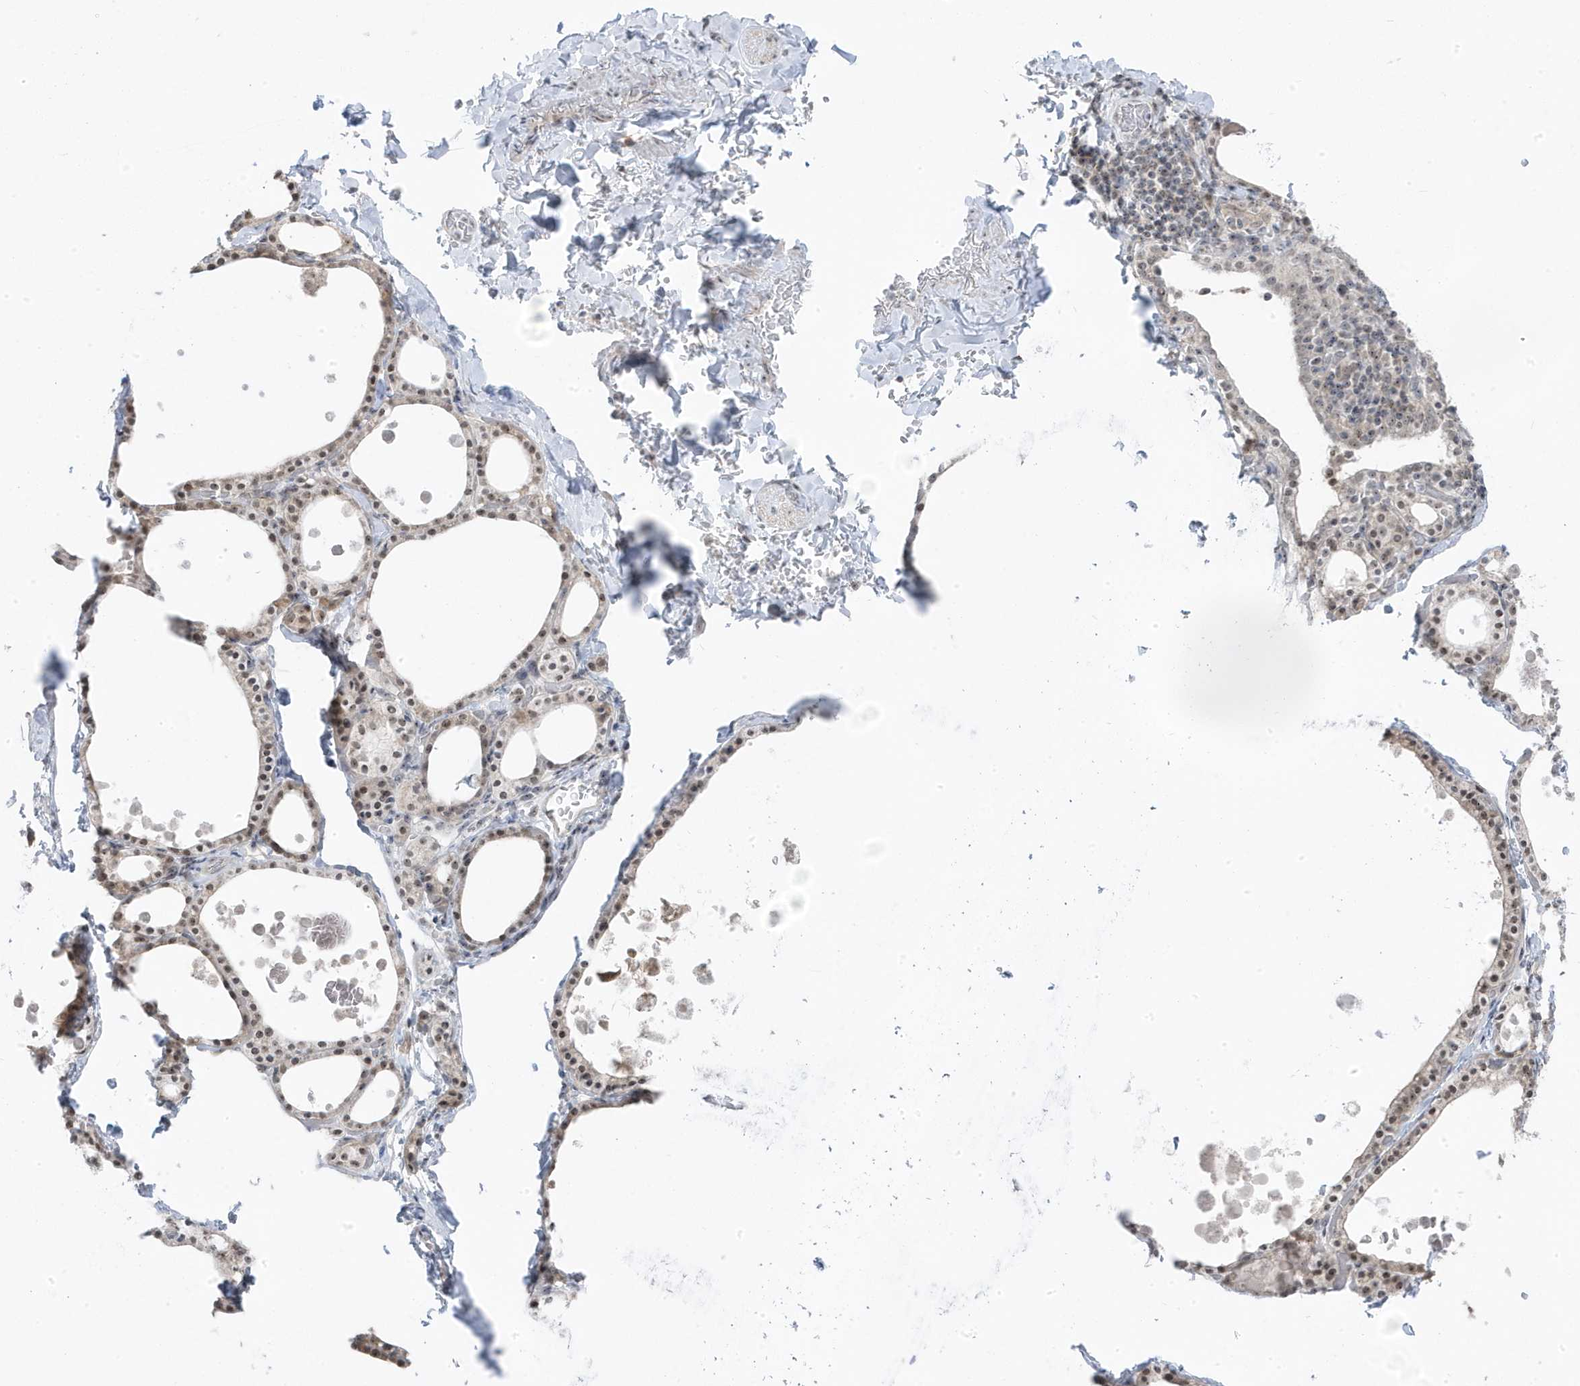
{"staining": {"intensity": "moderate", "quantity": ">75%", "location": "cytoplasmic/membranous,nuclear"}, "tissue": "thyroid gland", "cell_type": "Glandular cells", "image_type": "normal", "snomed": [{"axis": "morphology", "description": "Normal tissue, NOS"}, {"axis": "topography", "description": "Thyroid gland"}], "caption": "A photomicrograph showing moderate cytoplasmic/membranous,nuclear positivity in about >75% of glandular cells in unremarkable thyroid gland, as visualized by brown immunohistochemical staining.", "gene": "TSEN15", "patient": {"sex": "male", "age": 56}}